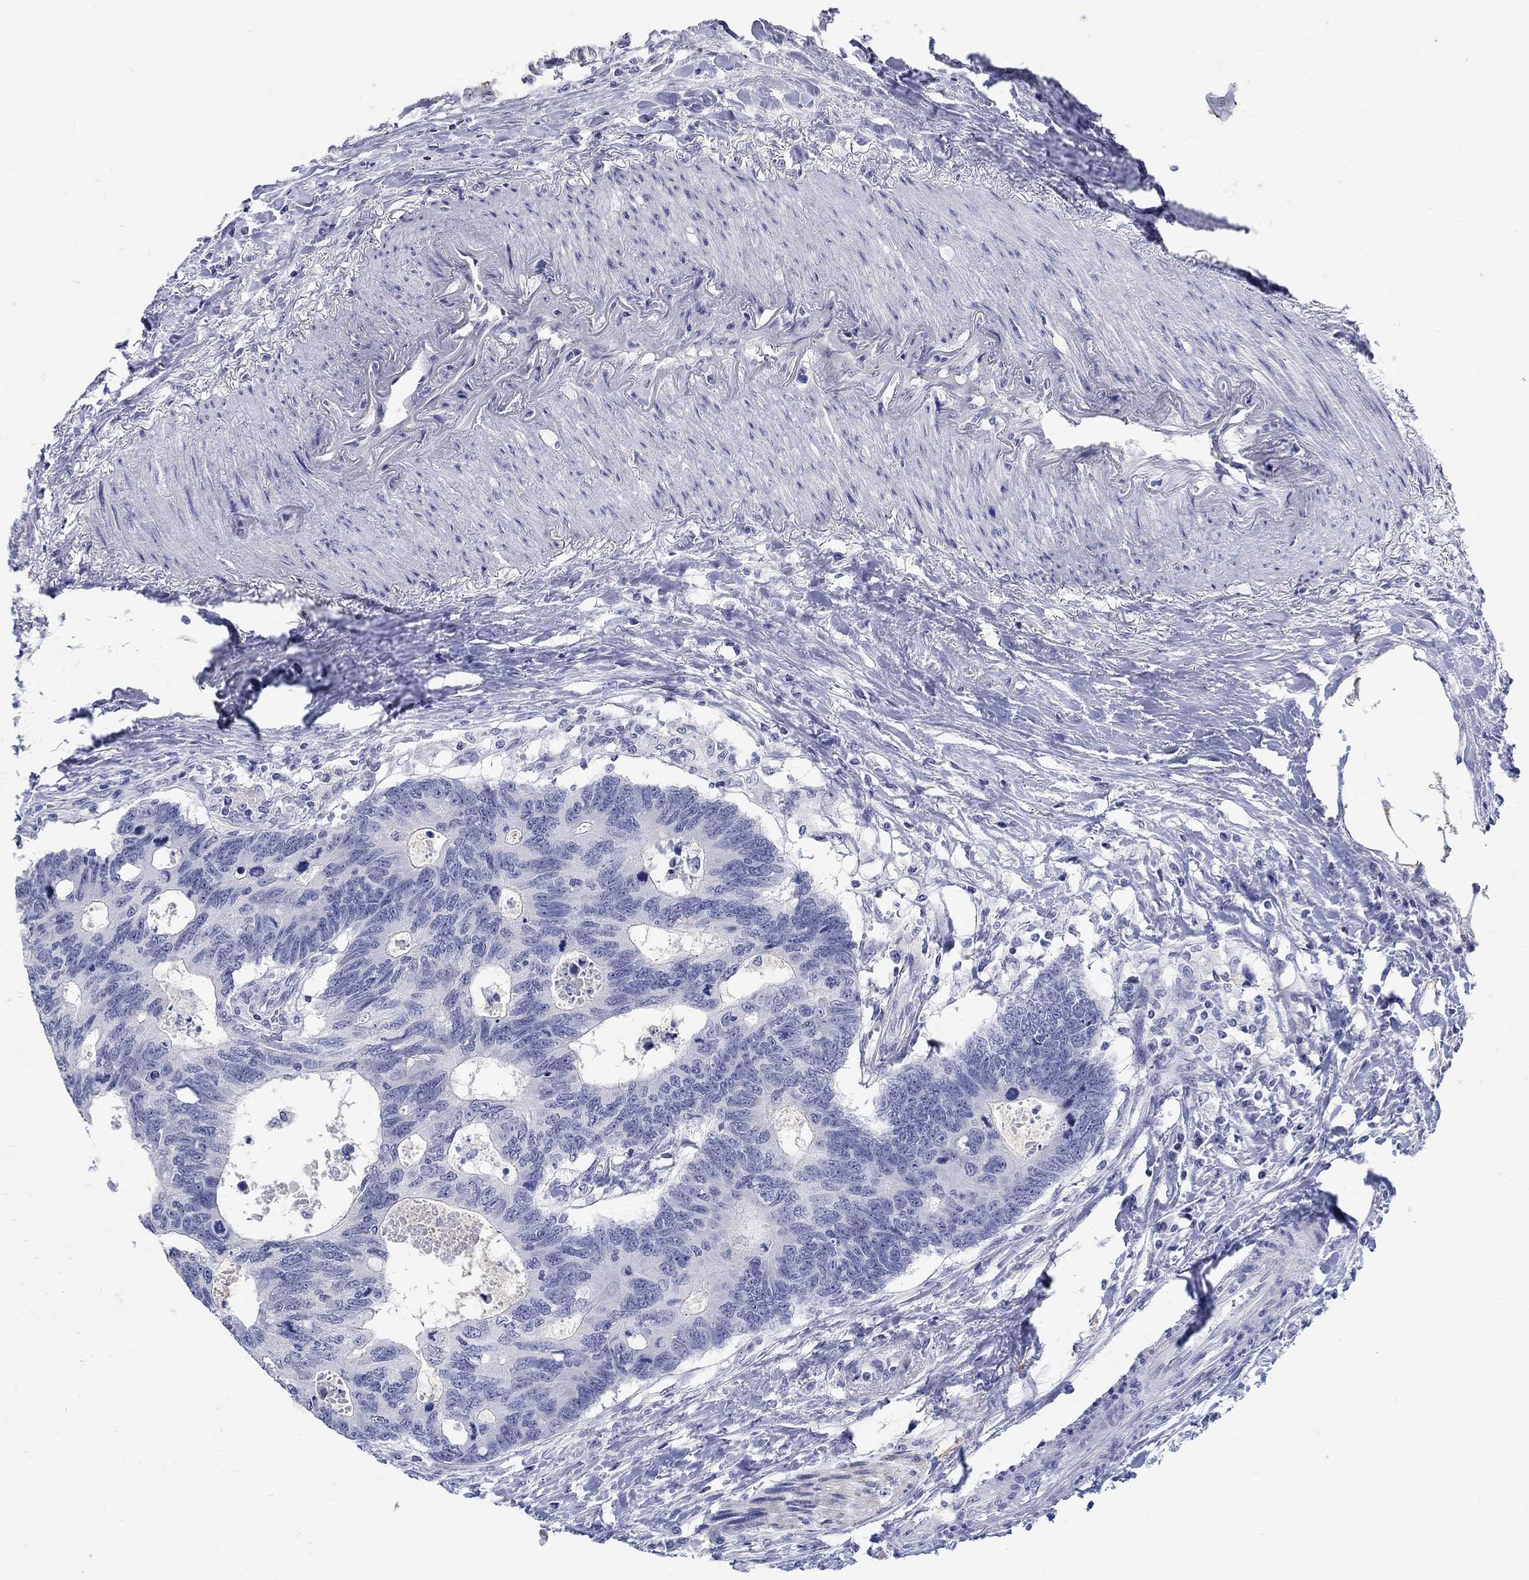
{"staining": {"intensity": "negative", "quantity": "none", "location": "none"}, "tissue": "colorectal cancer", "cell_type": "Tumor cells", "image_type": "cancer", "snomed": [{"axis": "morphology", "description": "Adenocarcinoma, NOS"}, {"axis": "topography", "description": "Colon"}], "caption": "A photomicrograph of human colorectal cancer is negative for staining in tumor cells.", "gene": "GRIA3", "patient": {"sex": "female", "age": 77}}